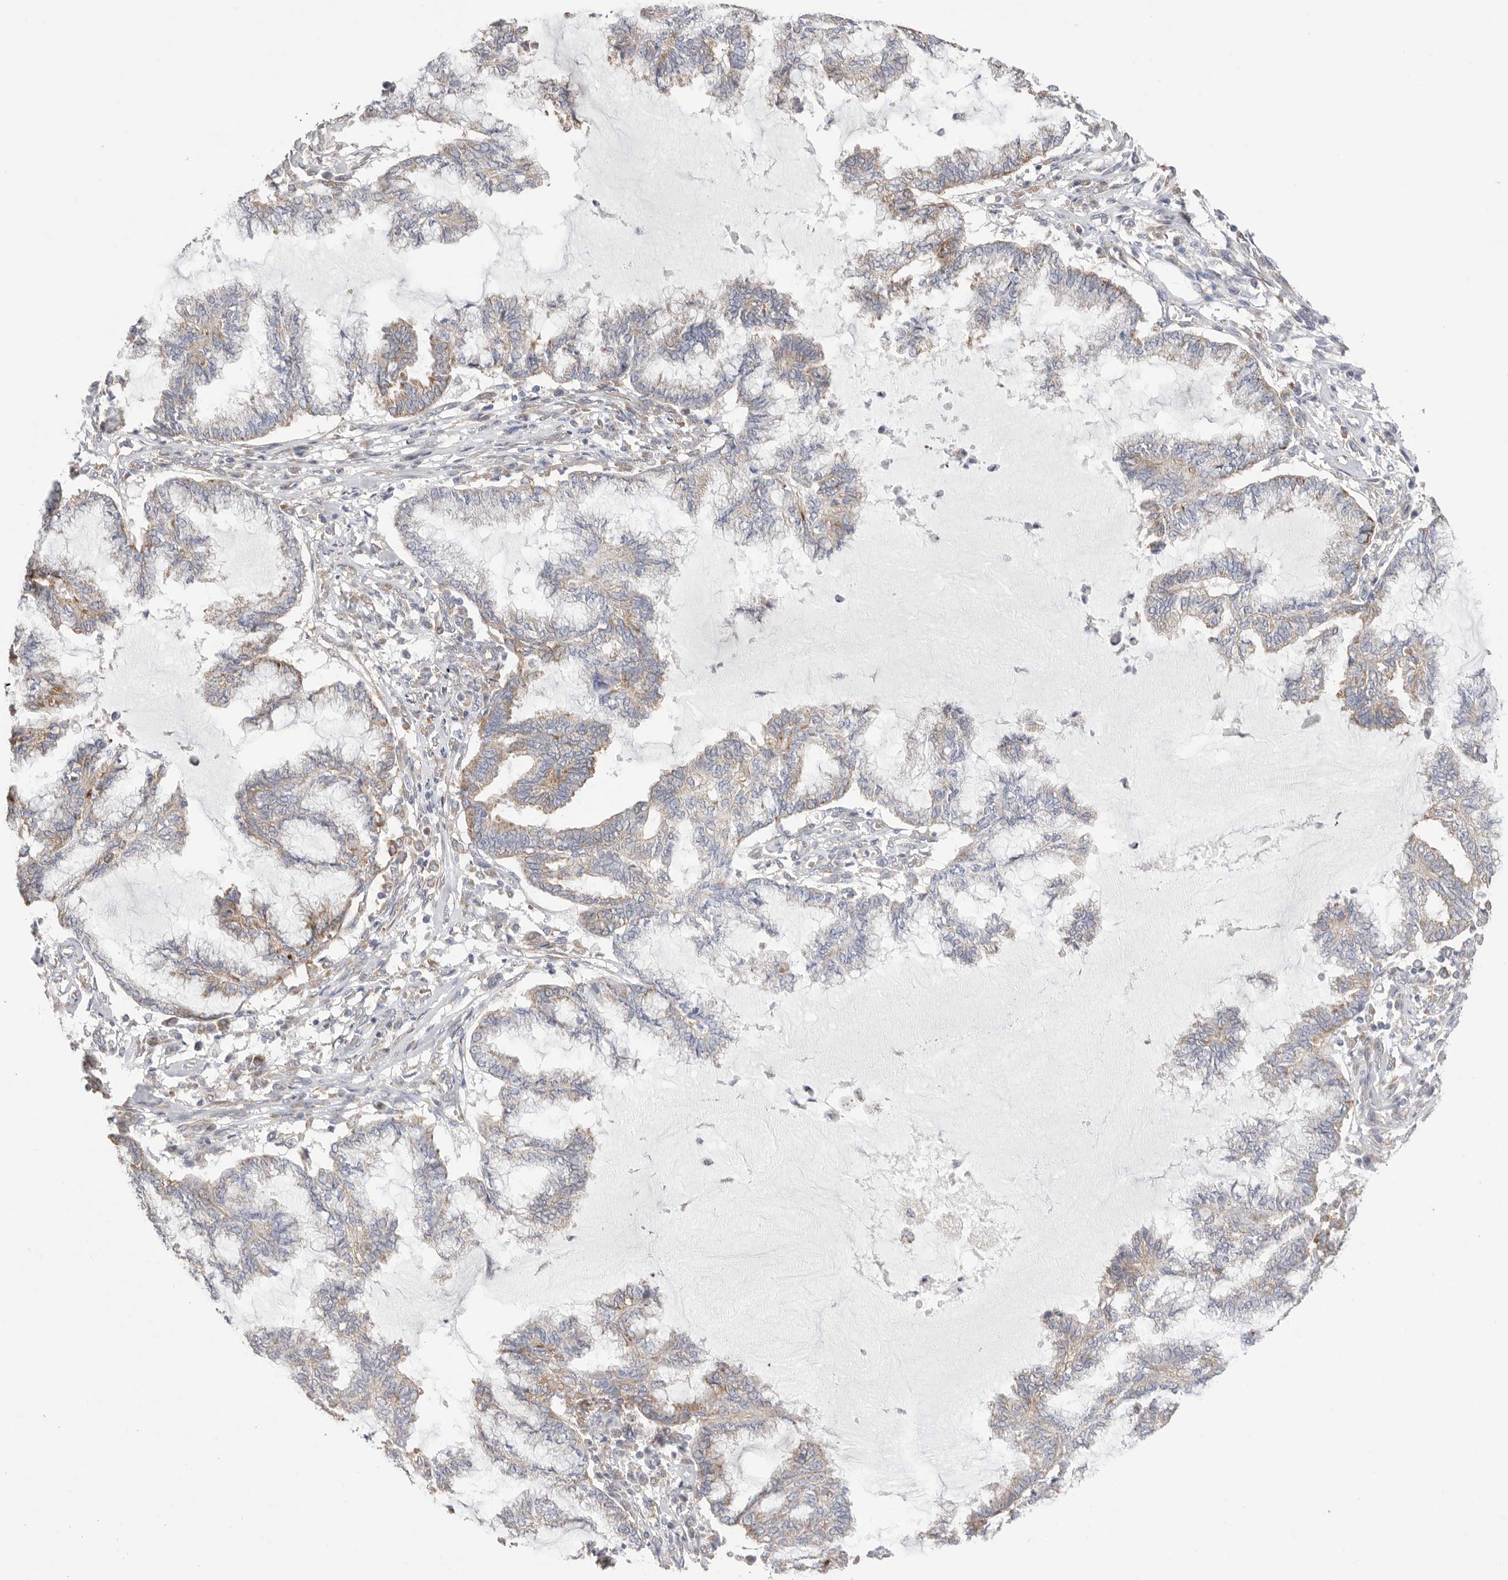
{"staining": {"intensity": "weak", "quantity": "25%-75%", "location": "cytoplasmic/membranous"}, "tissue": "endometrial cancer", "cell_type": "Tumor cells", "image_type": "cancer", "snomed": [{"axis": "morphology", "description": "Adenocarcinoma, NOS"}, {"axis": "topography", "description": "Endometrium"}], "caption": "A brown stain labels weak cytoplasmic/membranous expression of a protein in human endometrial cancer tumor cells.", "gene": "SERBP1", "patient": {"sex": "female", "age": 86}}